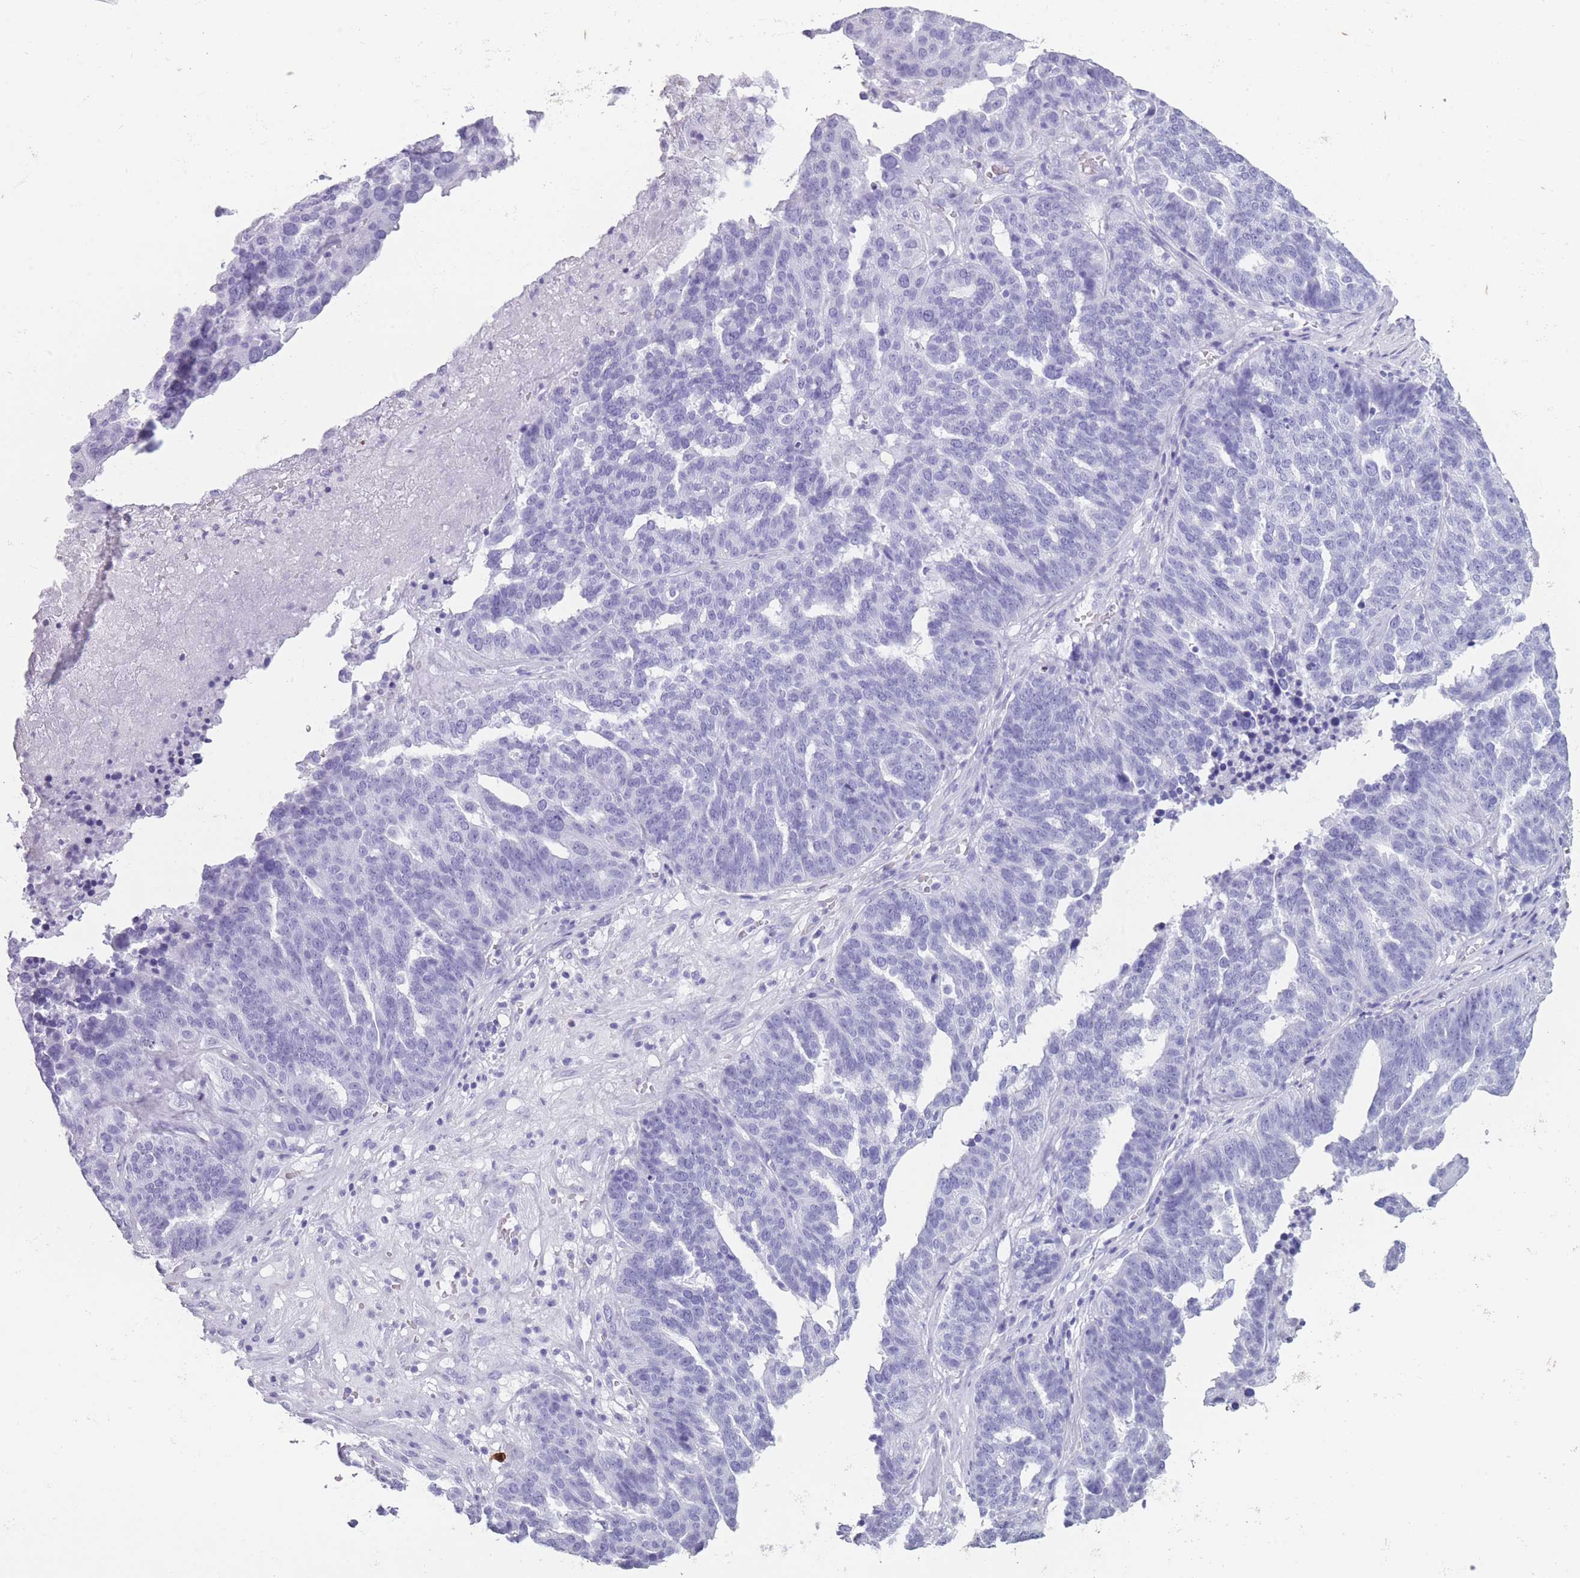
{"staining": {"intensity": "negative", "quantity": "none", "location": "none"}, "tissue": "ovarian cancer", "cell_type": "Tumor cells", "image_type": "cancer", "snomed": [{"axis": "morphology", "description": "Cystadenocarcinoma, serous, NOS"}, {"axis": "topography", "description": "Ovary"}], "caption": "The immunohistochemistry (IHC) photomicrograph has no significant staining in tumor cells of ovarian serous cystadenocarcinoma tissue.", "gene": "OR4F21", "patient": {"sex": "female", "age": 59}}